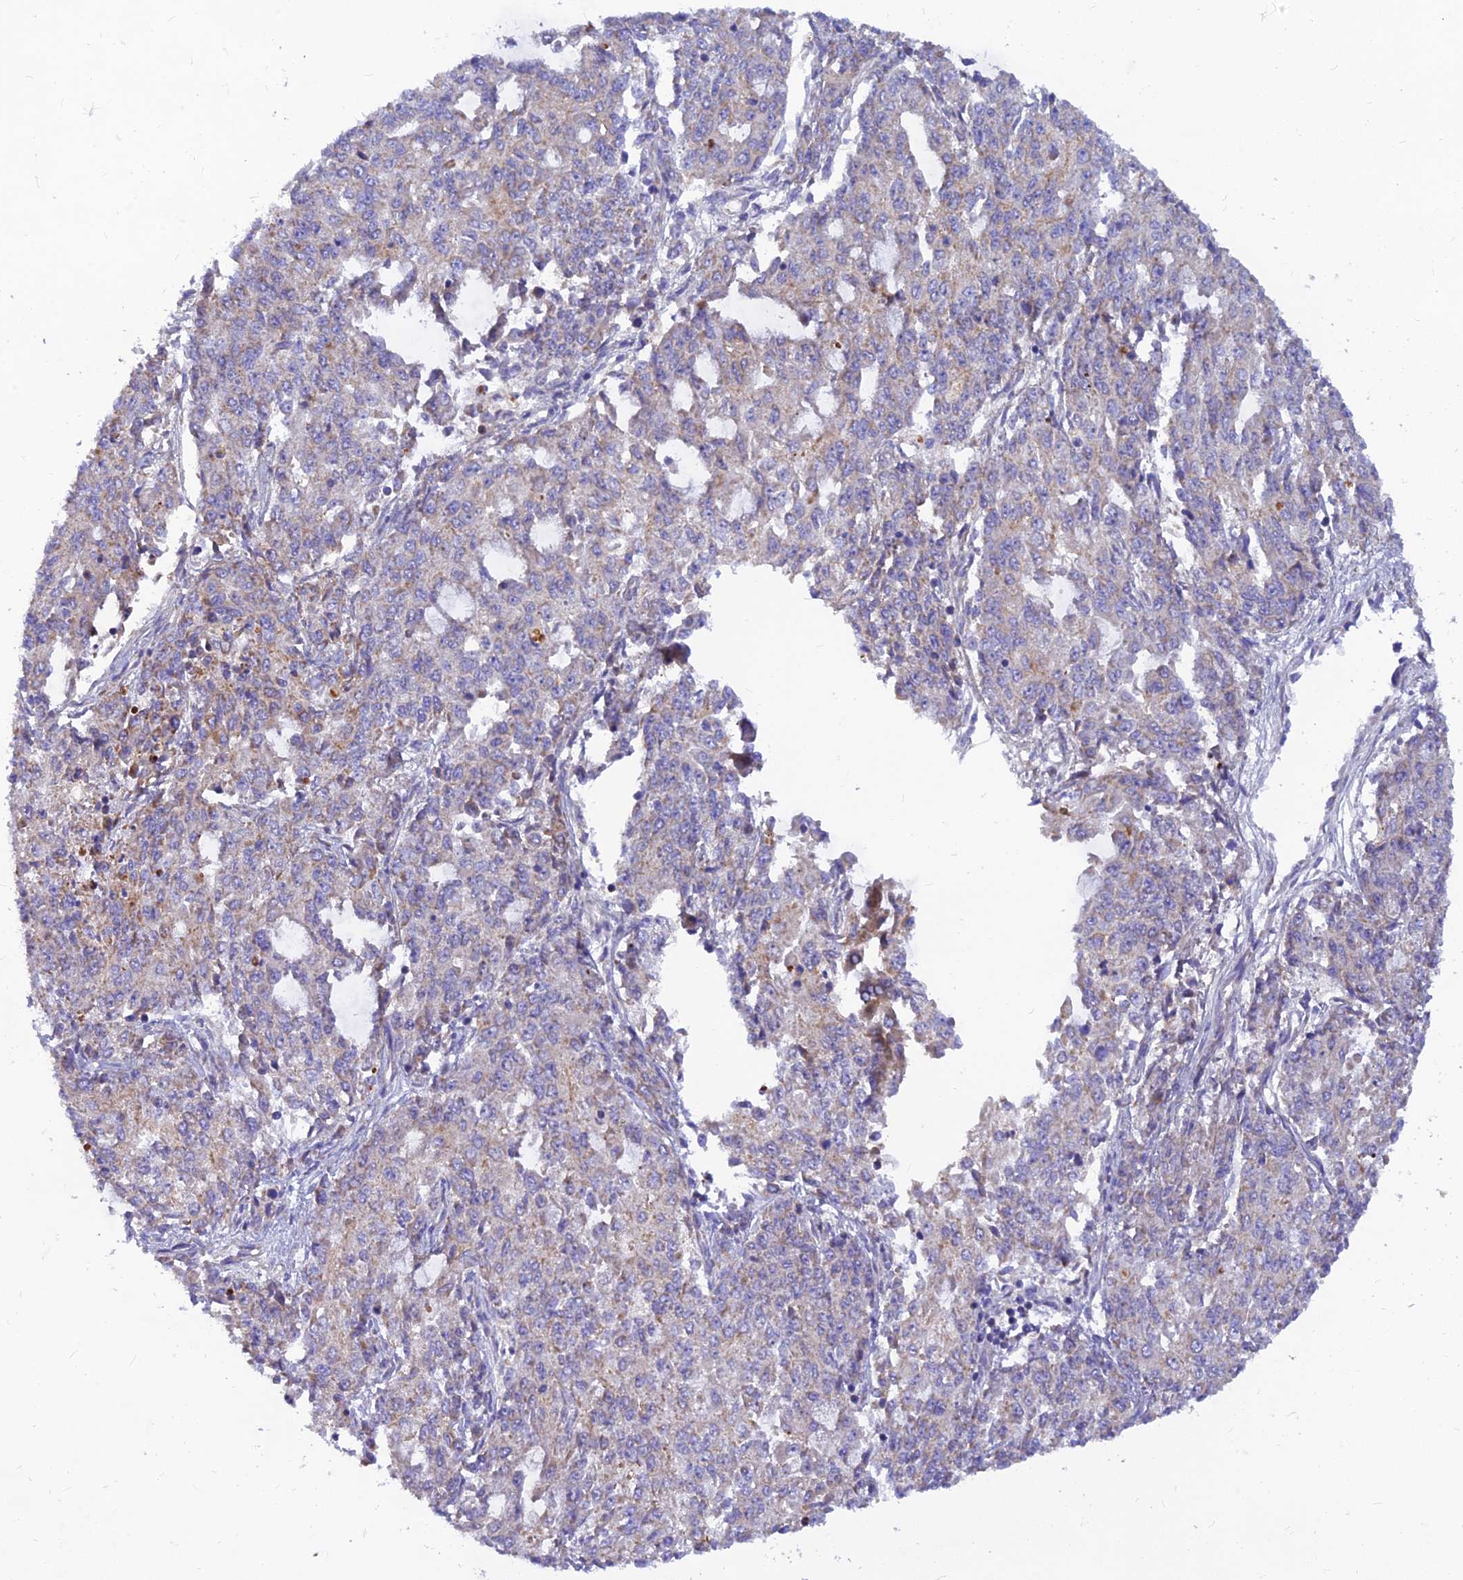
{"staining": {"intensity": "negative", "quantity": "none", "location": "none"}, "tissue": "endometrial cancer", "cell_type": "Tumor cells", "image_type": "cancer", "snomed": [{"axis": "morphology", "description": "Adenocarcinoma, NOS"}, {"axis": "topography", "description": "Endometrium"}], "caption": "Immunohistochemistry (IHC) of endometrial adenocarcinoma exhibits no staining in tumor cells. (Immunohistochemistry, brightfield microscopy, high magnification).", "gene": "TMEM30B", "patient": {"sex": "female", "age": 50}}